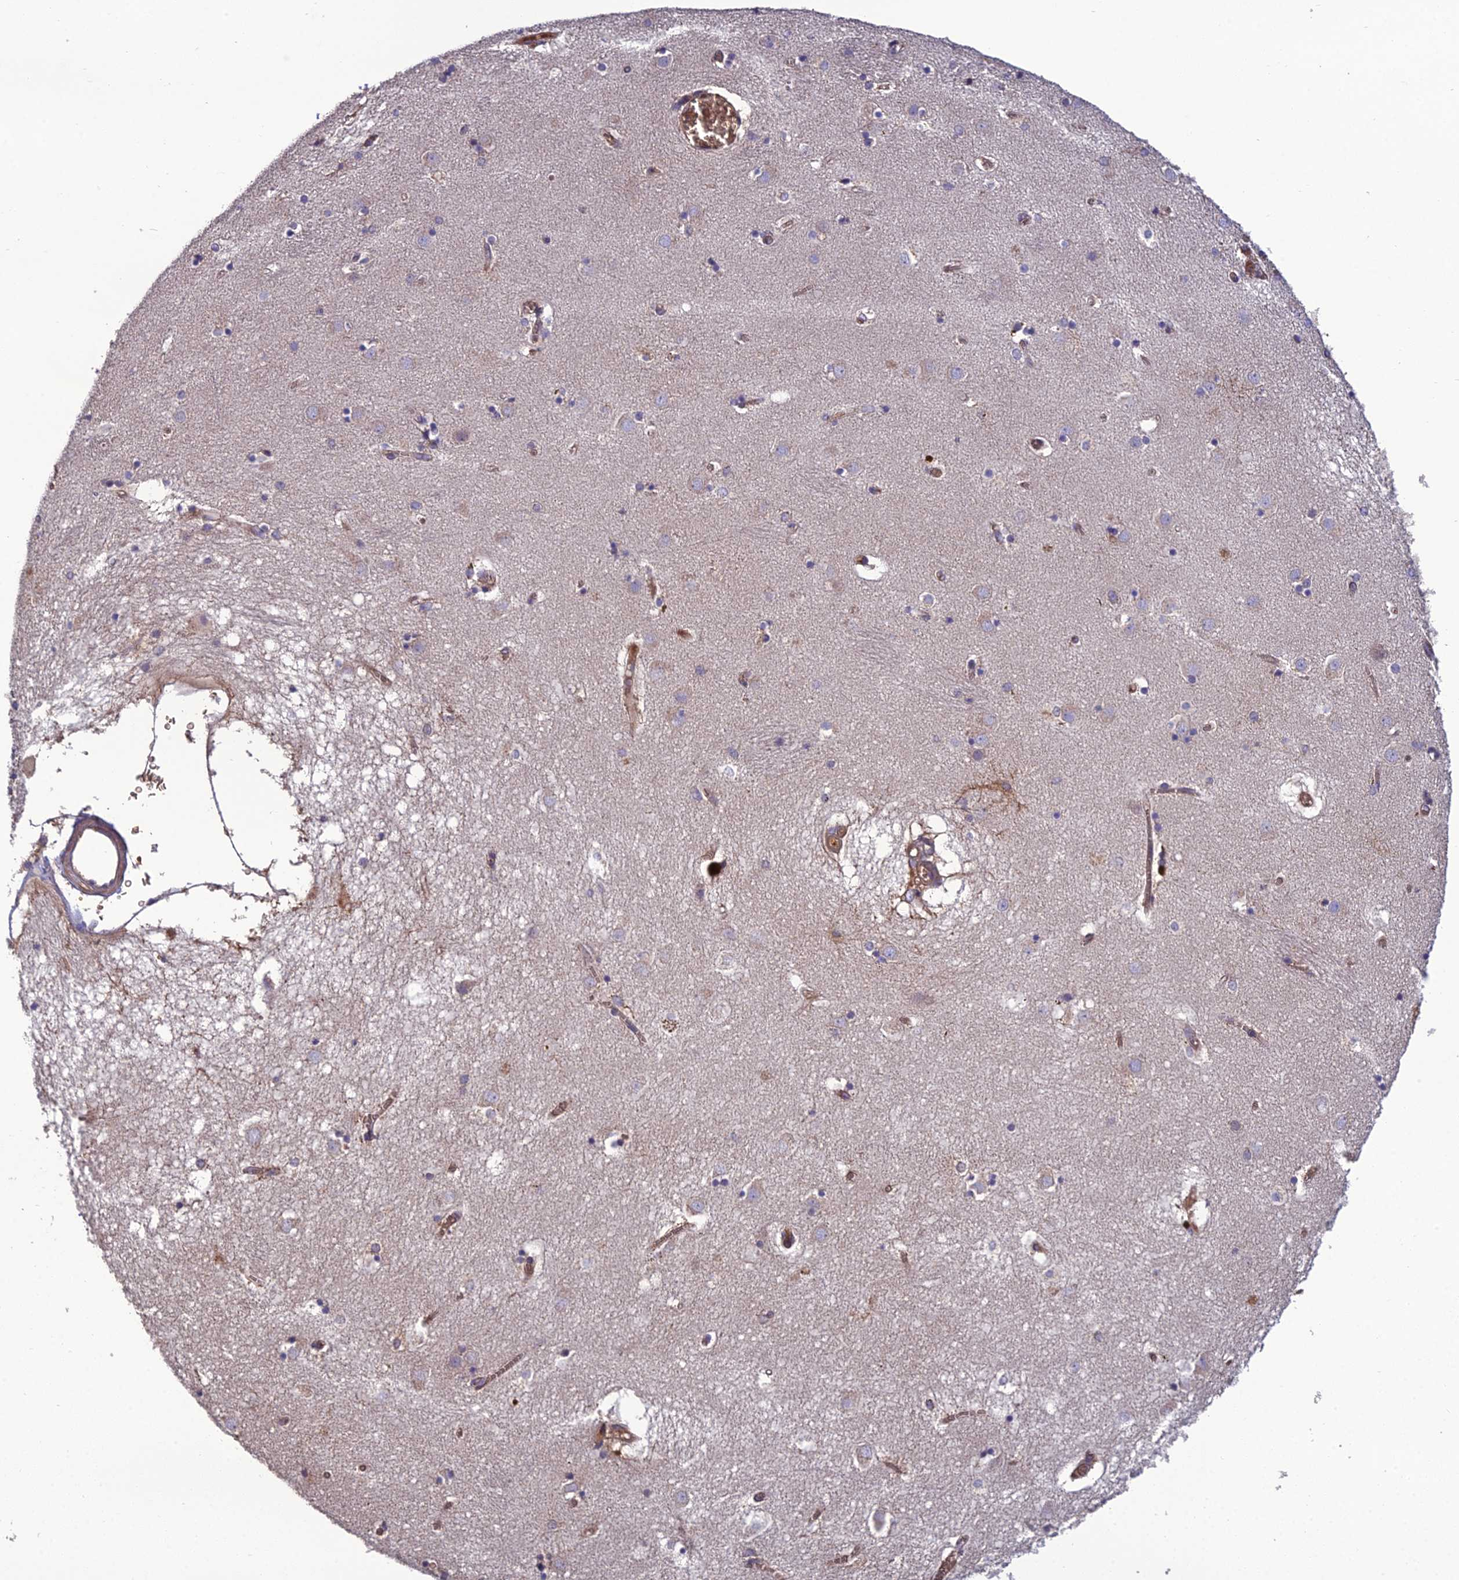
{"staining": {"intensity": "negative", "quantity": "none", "location": "none"}, "tissue": "caudate", "cell_type": "Glial cells", "image_type": "normal", "snomed": [{"axis": "morphology", "description": "Normal tissue, NOS"}, {"axis": "topography", "description": "Lateral ventricle wall"}], "caption": "Caudate stained for a protein using immunohistochemistry (IHC) shows no expression glial cells.", "gene": "GALR2", "patient": {"sex": "male", "age": 70}}